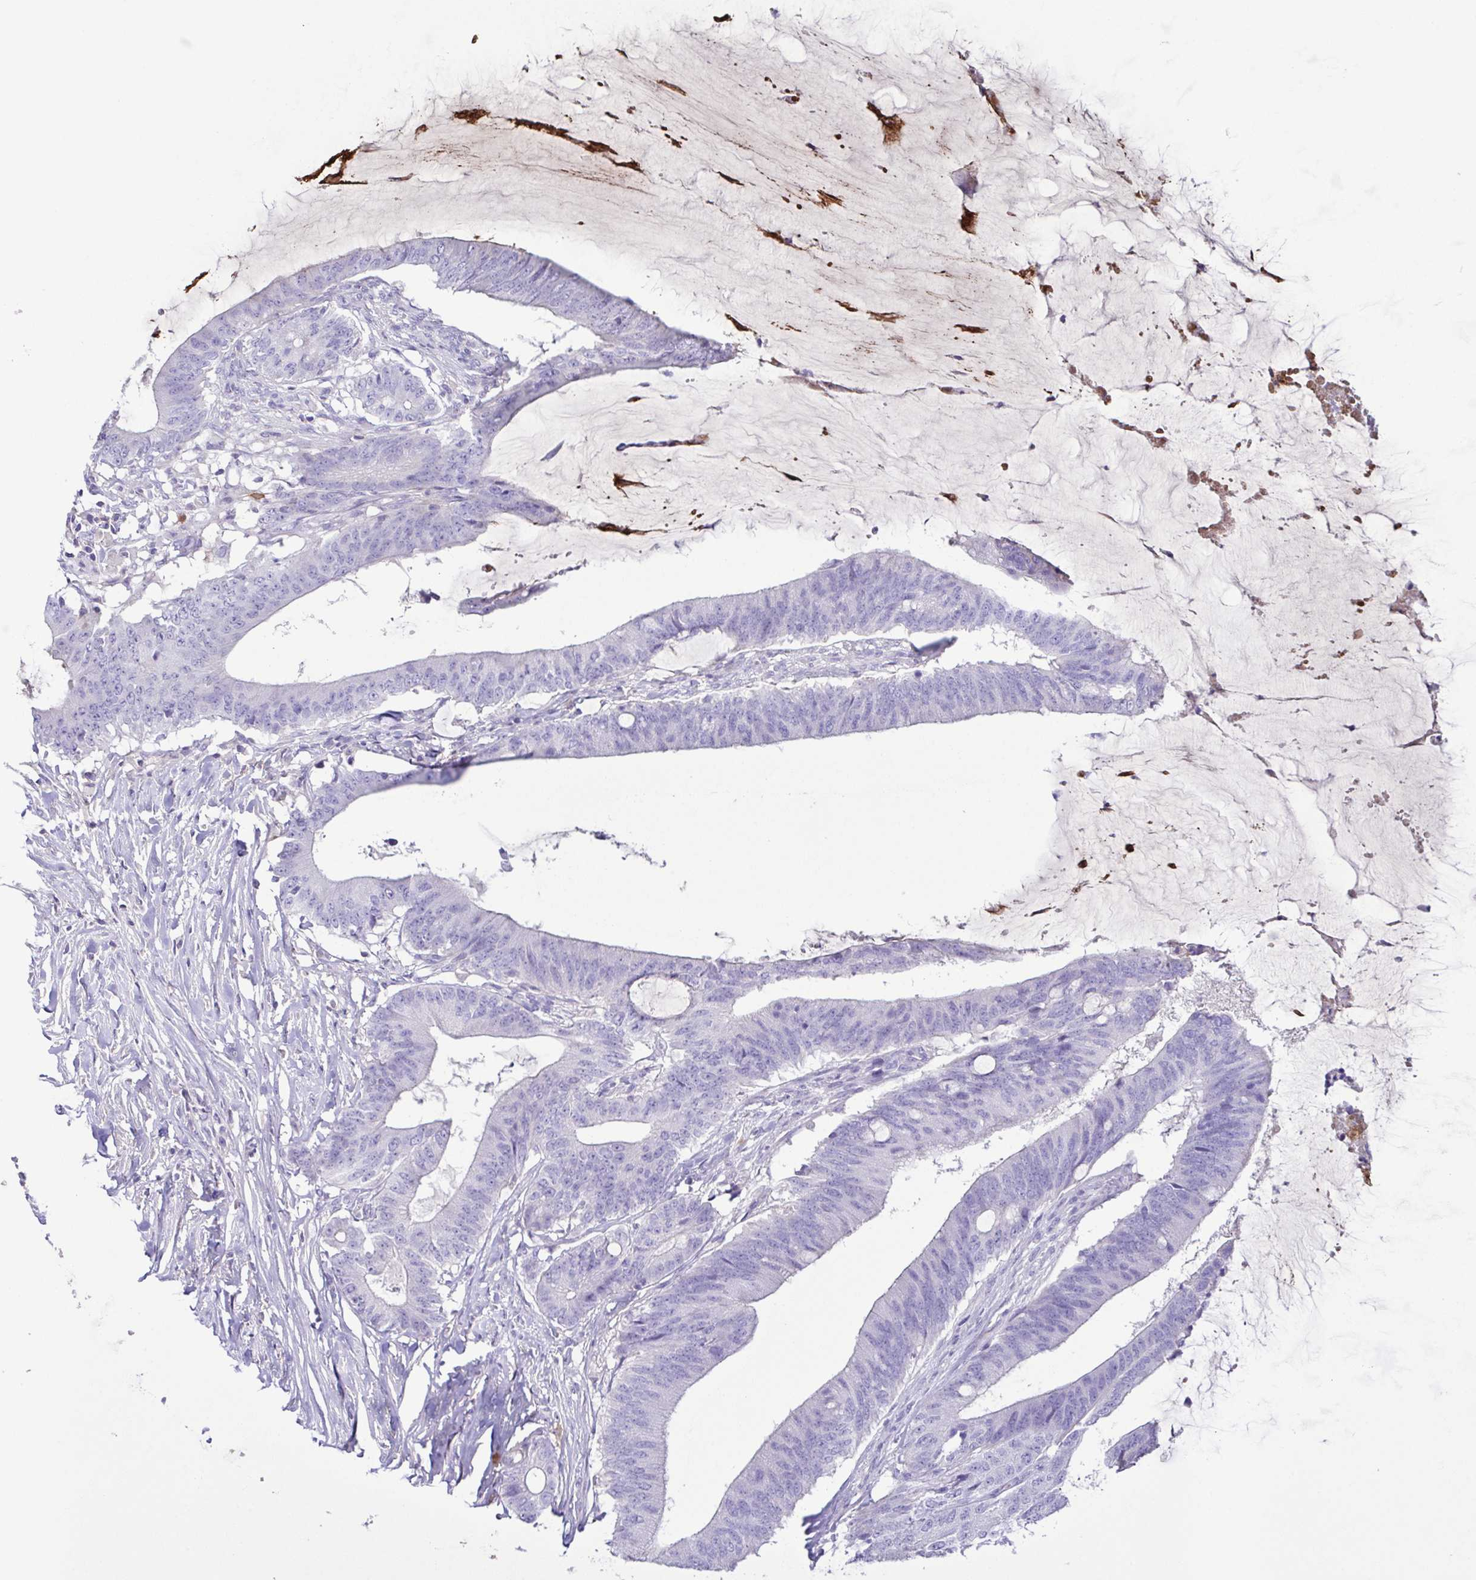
{"staining": {"intensity": "negative", "quantity": "none", "location": "none"}, "tissue": "colorectal cancer", "cell_type": "Tumor cells", "image_type": "cancer", "snomed": [{"axis": "morphology", "description": "Adenocarcinoma, NOS"}, {"axis": "topography", "description": "Colon"}], "caption": "This is an IHC micrograph of colorectal adenocarcinoma. There is no expression in tumor cells.", "gene": "MARCO", "patient": {"sex": "female", "age": 43}}